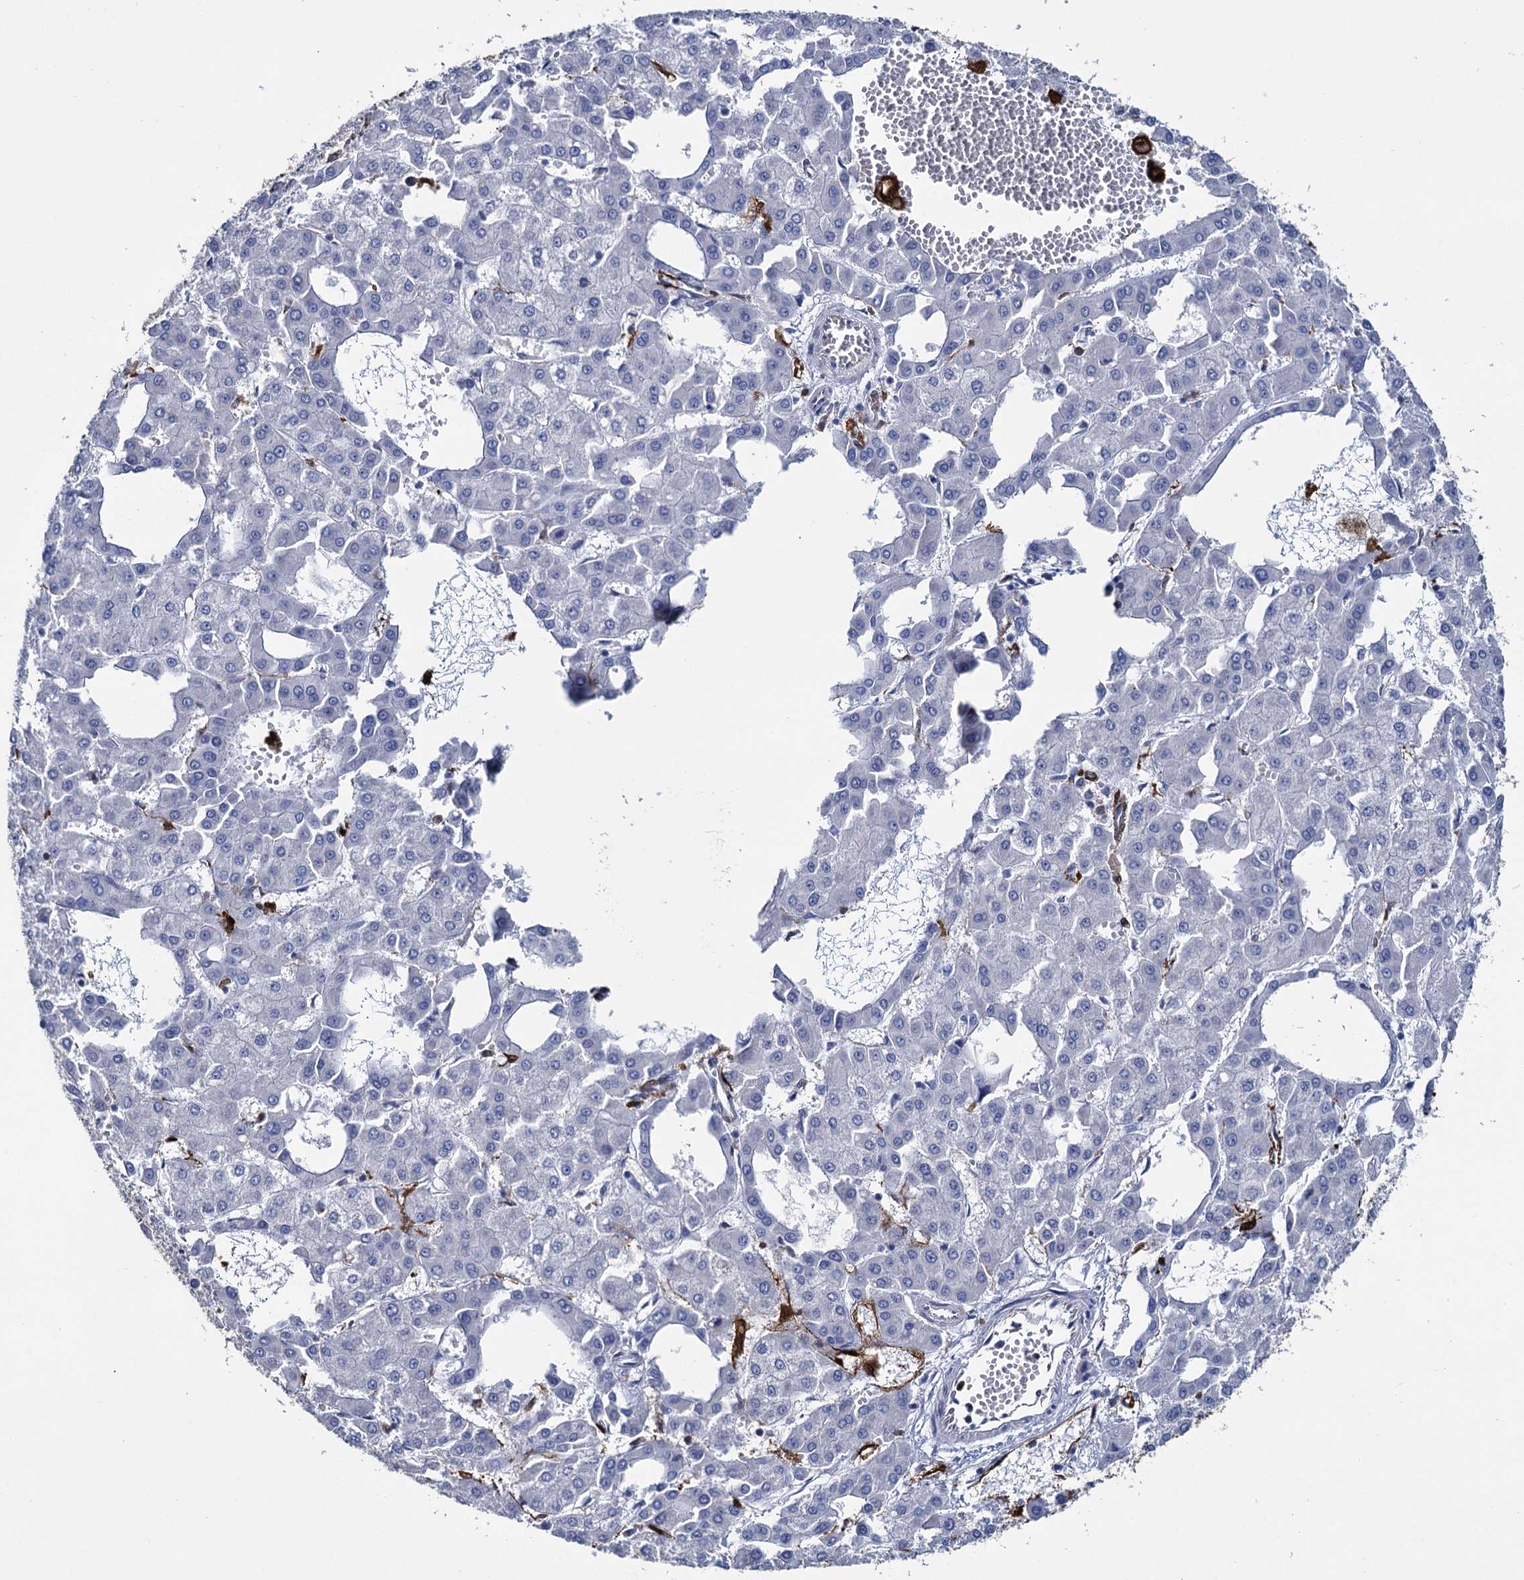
{"staining": {"intensity": "negative", "quantity": "none", "location": "none"}, "tissue": "liver cancer", "cell_type": "Tumor cells", "image_type": "cancer", "snomed": [{"axis": "morphology", "description": "Carcinoma, Hepatocellular, NOS"}, {"axis": "topography", "description": "Liver"}], "caption": "Immunohistochemical staining of human hepatocellular carcinoma (liver) demonstrates no significant staining in tumor cells.", "gene": "FABP5", "patient": {"sex": "male", "age": 47}}